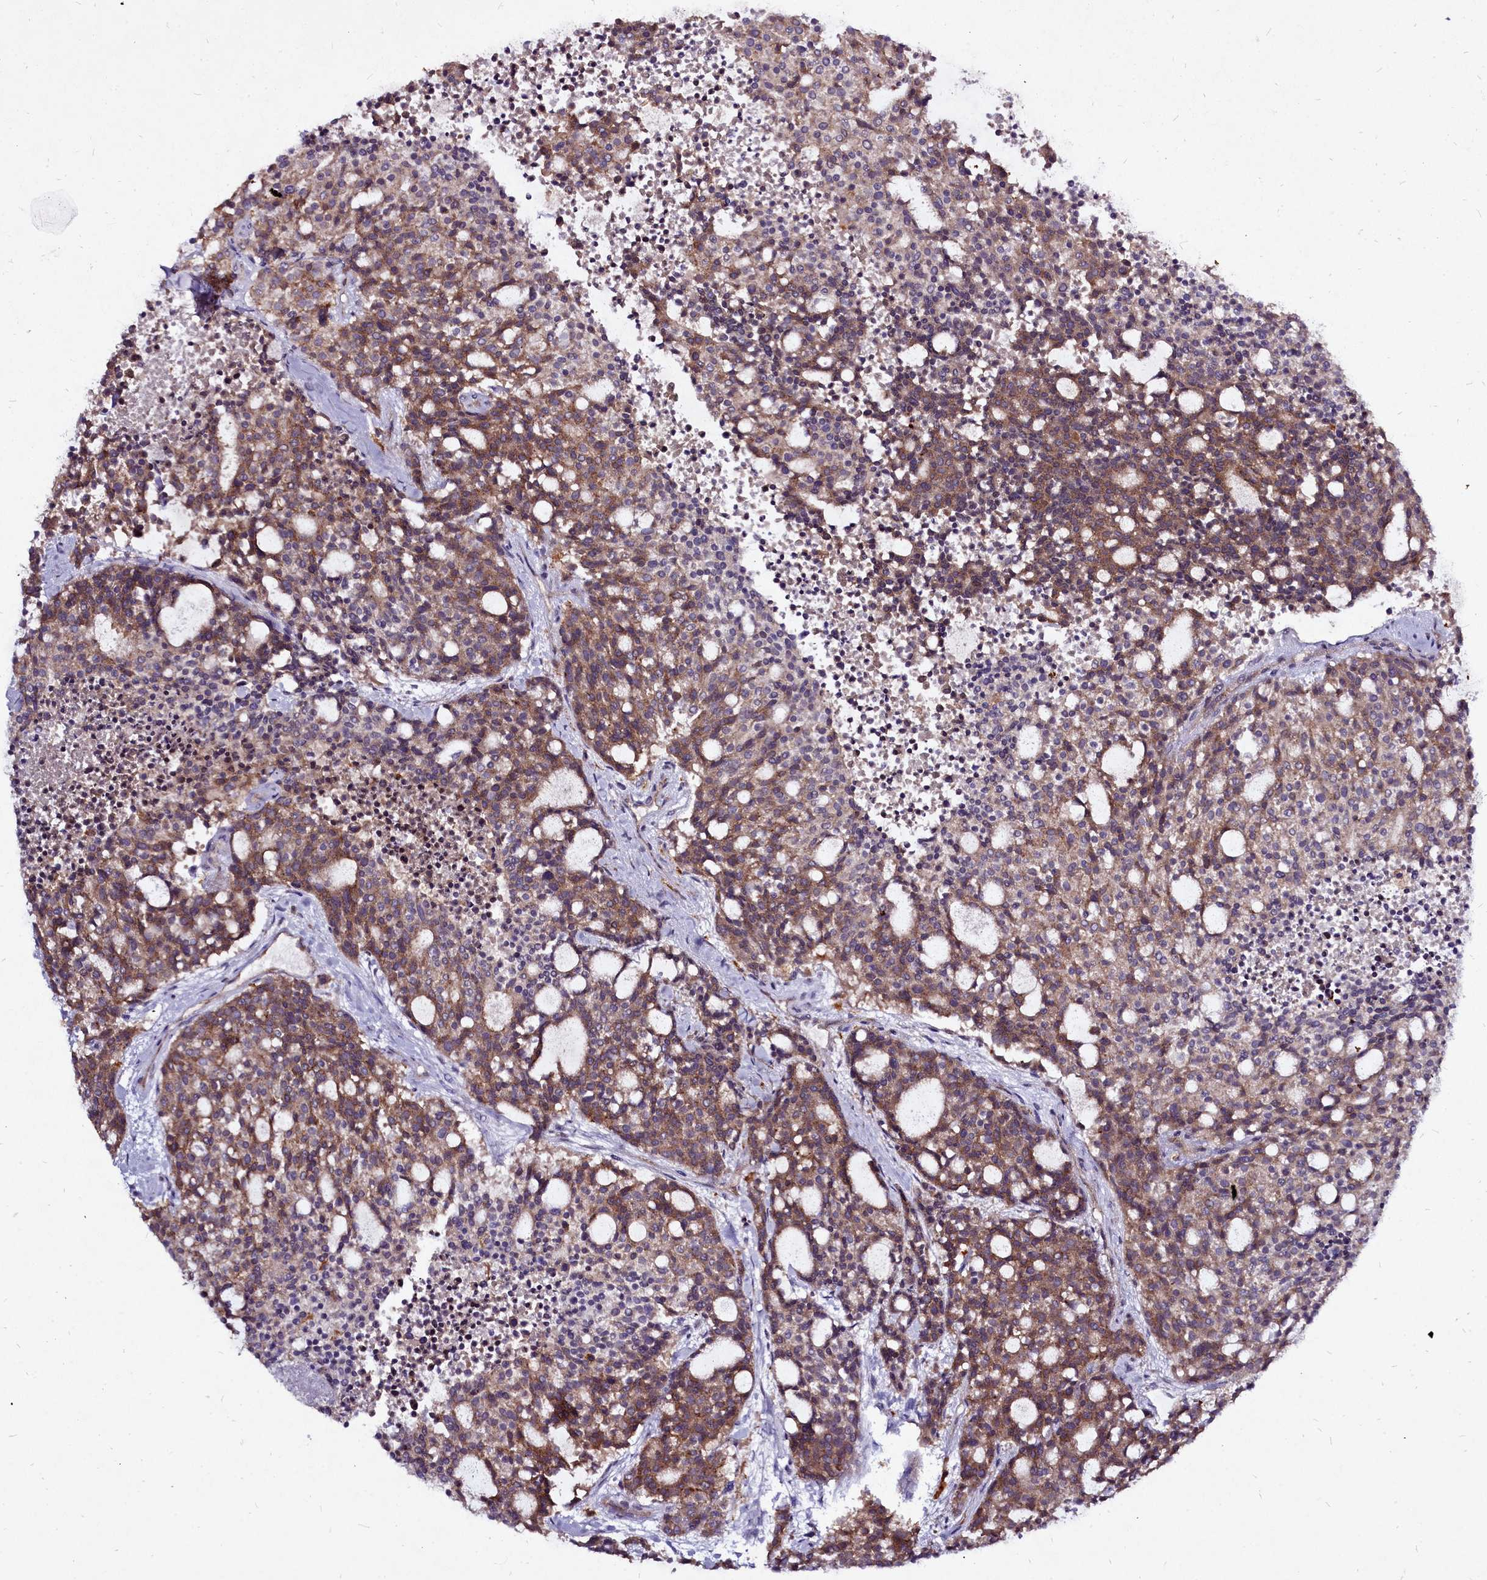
{"staining": {"intensity": "moderate", "quantity": ">75%", "location": "cytoplasmic/membranous"}, "tissue": "carcinoid", "cell_type": "Tumor cells", "image_type": "cancer", "snomed": [{"axis": "morphology", "description": "Carcinoid, malignant, NOS"}, {"axis": "topography", "description": "Pancreas"}], "caption": "High-power microscopy captured an IHC photomicrograph of carcinoid, revealing moderate cytoplasmic/membranous expression in about >75% of tumor cells.", "gene": "NCKAP1L", "patient": {"sex": "female", "age": 54}}